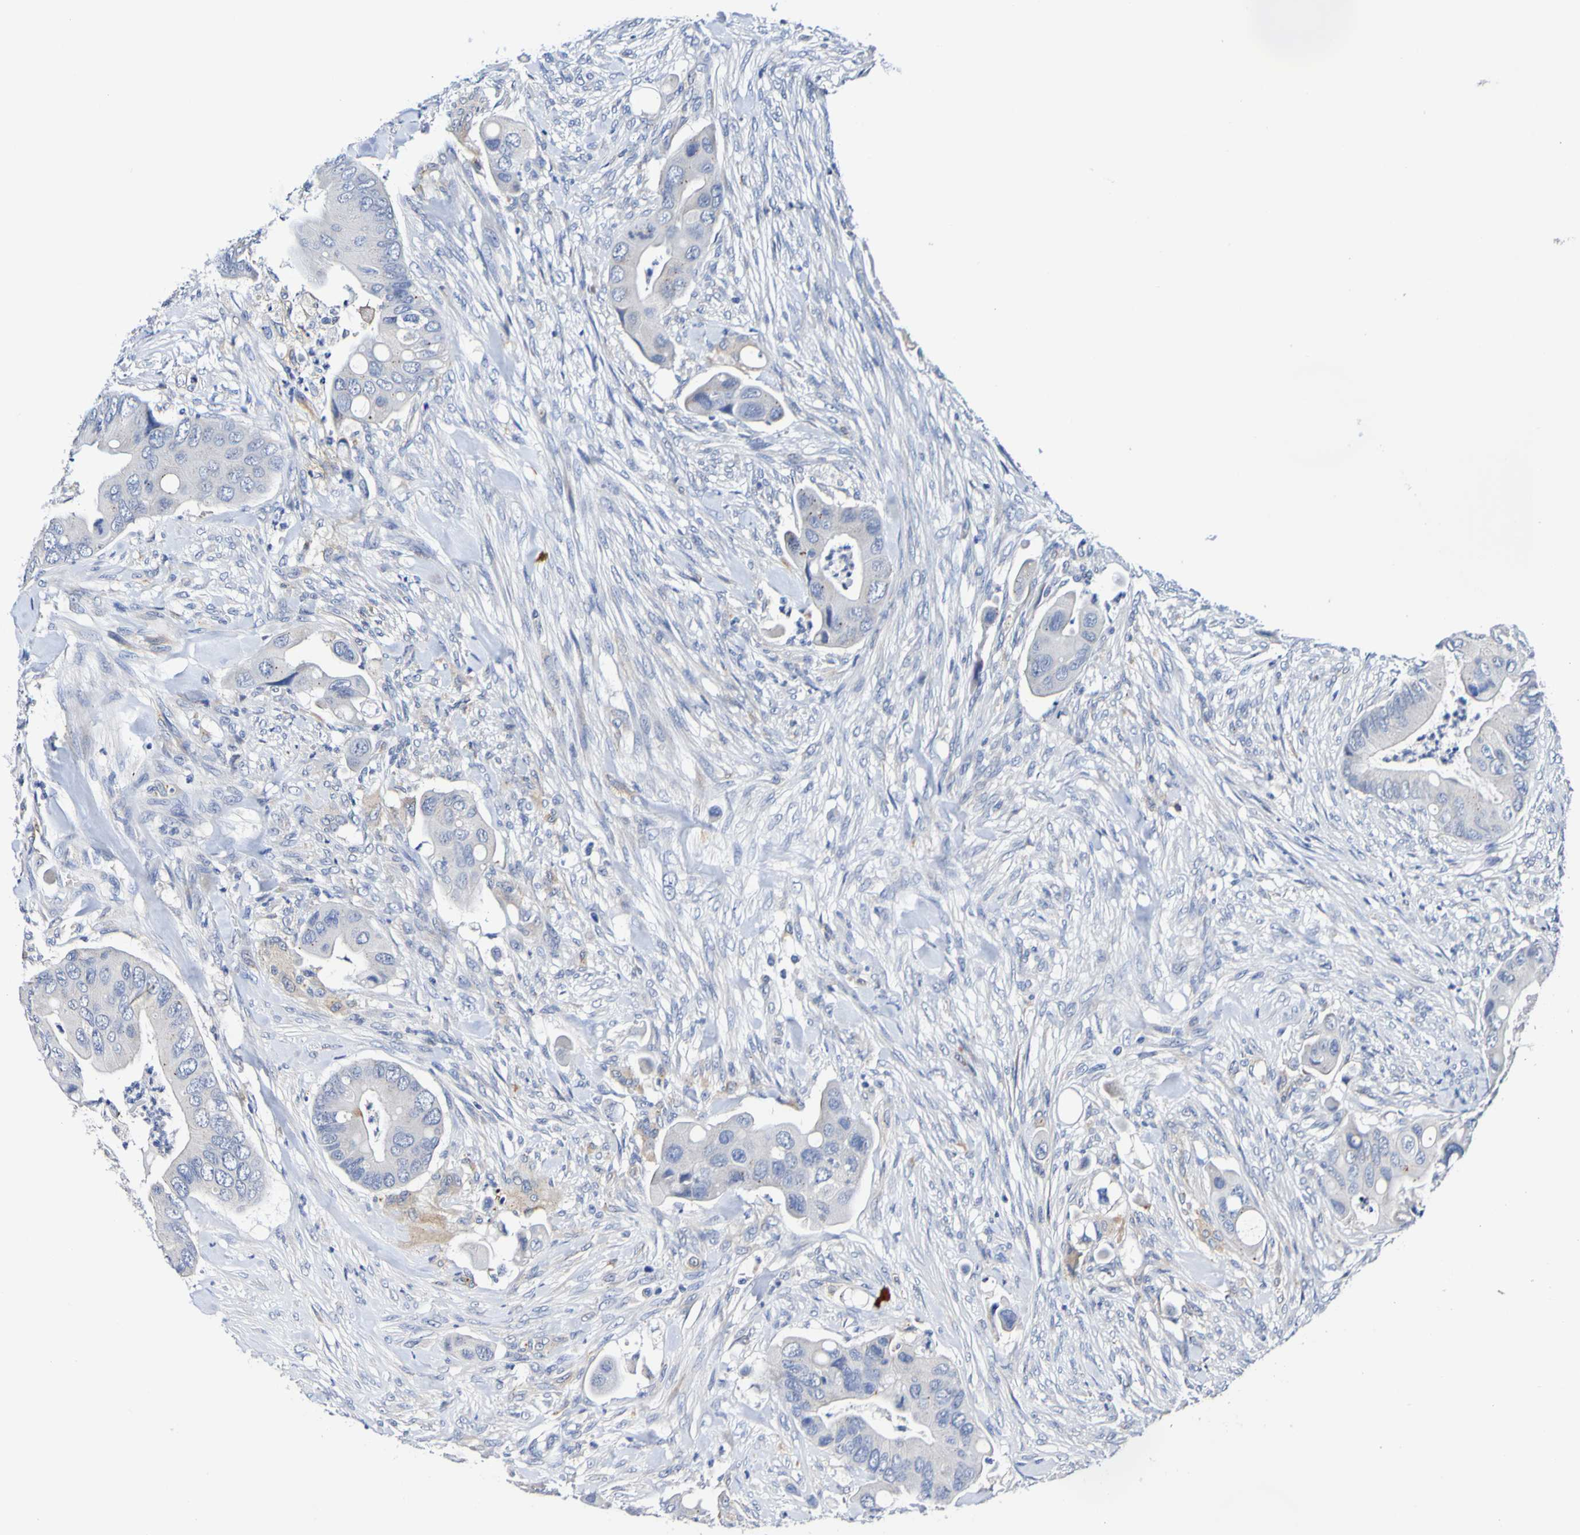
{"staining": {"intensity": "negative", "quantity": "none", "location": "none"}, "tissue": "colorectal cancer", "cell_type": "Tumor cells", "image_type": "cancer", "snomed": [{"axis": "morphology", "description": "Adenocarcinoma, NOS"}, {"axis": "topography", "description": "Rectum"}], "caption": "Colorectal adenocarcinoma stained for a protein using immunohistochemistry (IHC) displays no expression tumor cells.", "gene": "SEZ6", "patient": {"sex": "female", "age": 57}}